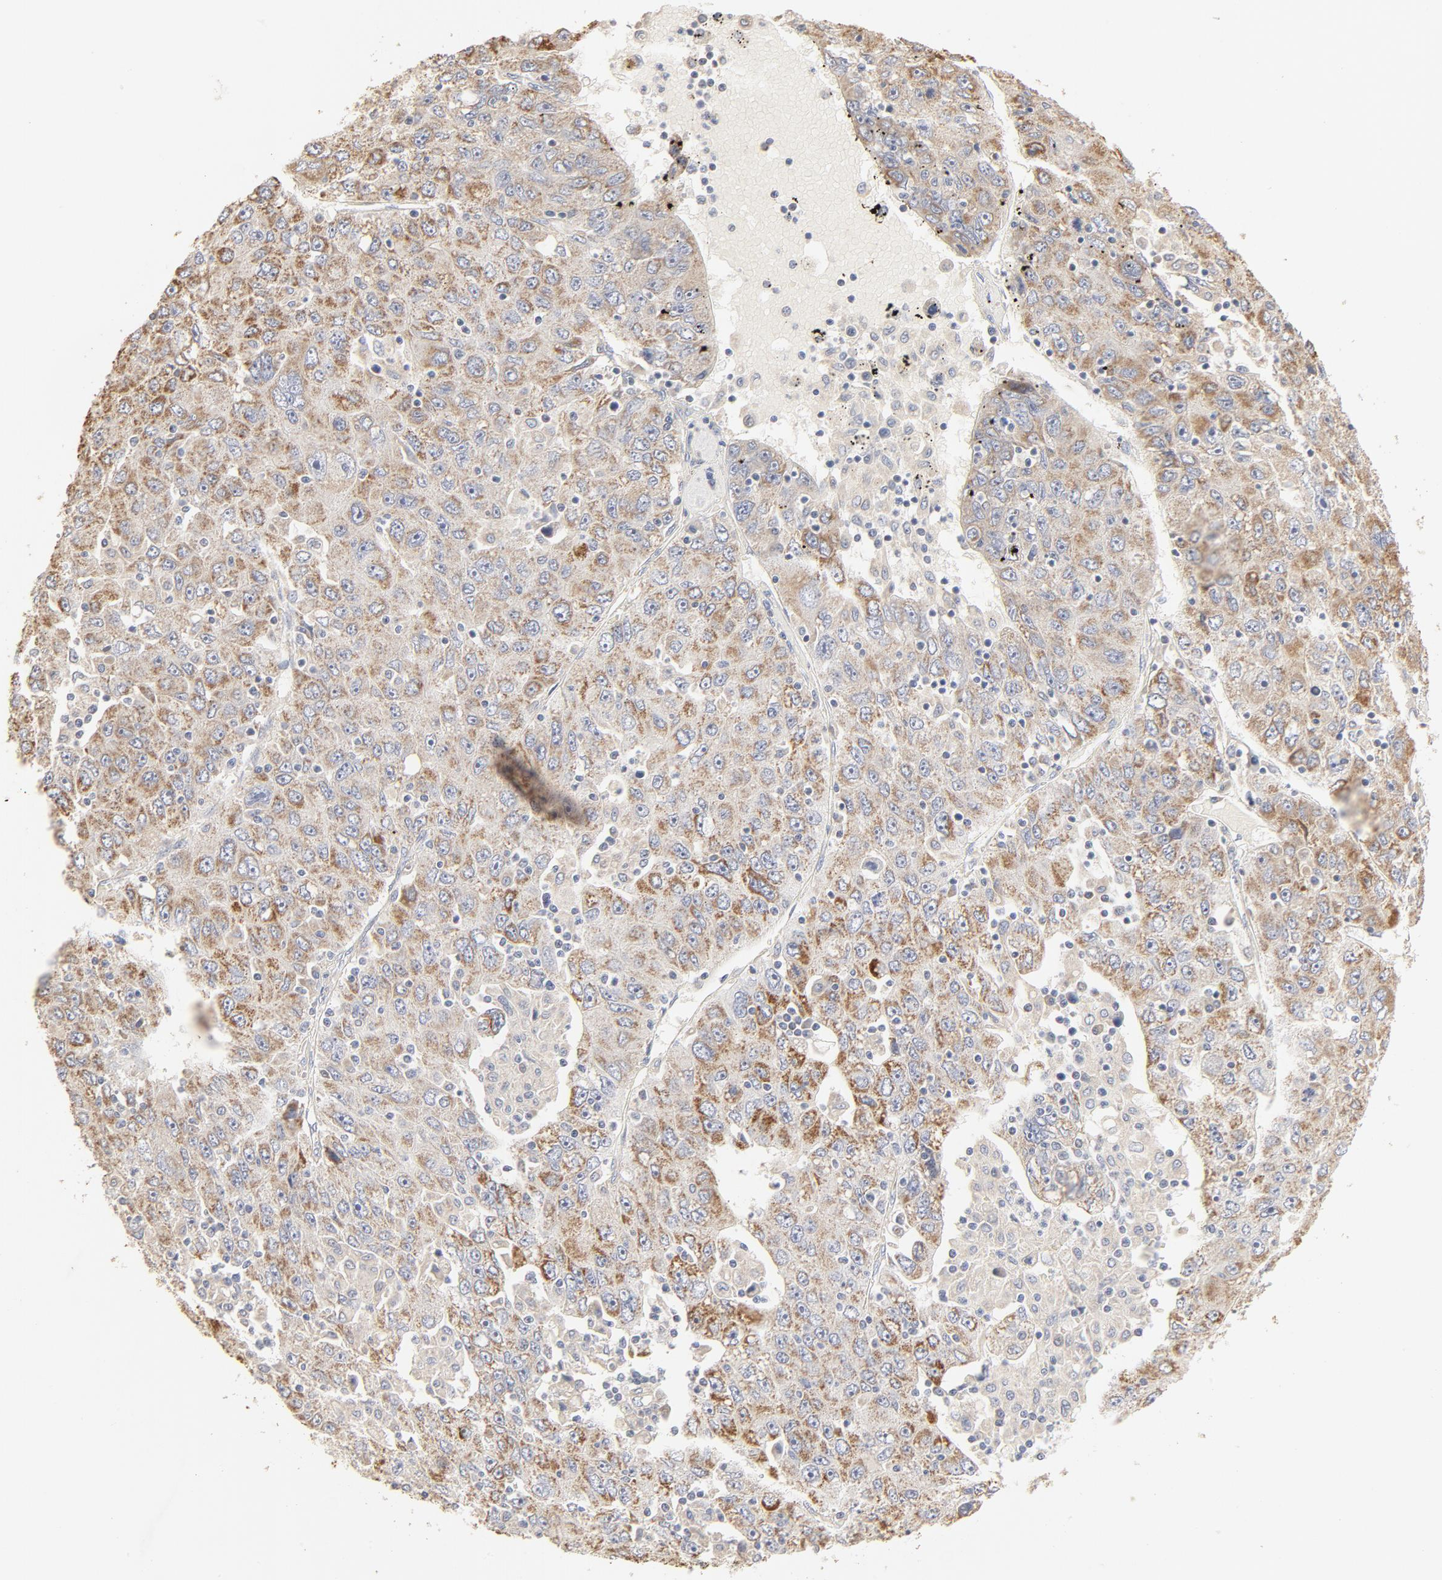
{"staining": {"intensity": "moderate", "quantity": "25%-75%", "location": "cytoplasmic/membranous"}, "tissue": "liver cancer", "cell_type": "Tumor cells", "image_type": "cancer", "snomed": [{"axis": "morphology", "description": "Carcinoma, Hepatocellular, NOS"}, {"axis": "topography", "description": "Liver"}], "caption": "High-magnification brightfield microscopy of liver hepatocellular carcinoma stained with DAB (3,3'-diaminobenzidine) (brown) and counterstained with hematoxylin (blue). tumor cells exhibit moderate cytoplasmic/membranous expression is identified in approximately25%-75% of cells.", "gene": "FCGBP", "patient": {"sex": "male", "age": 49}}